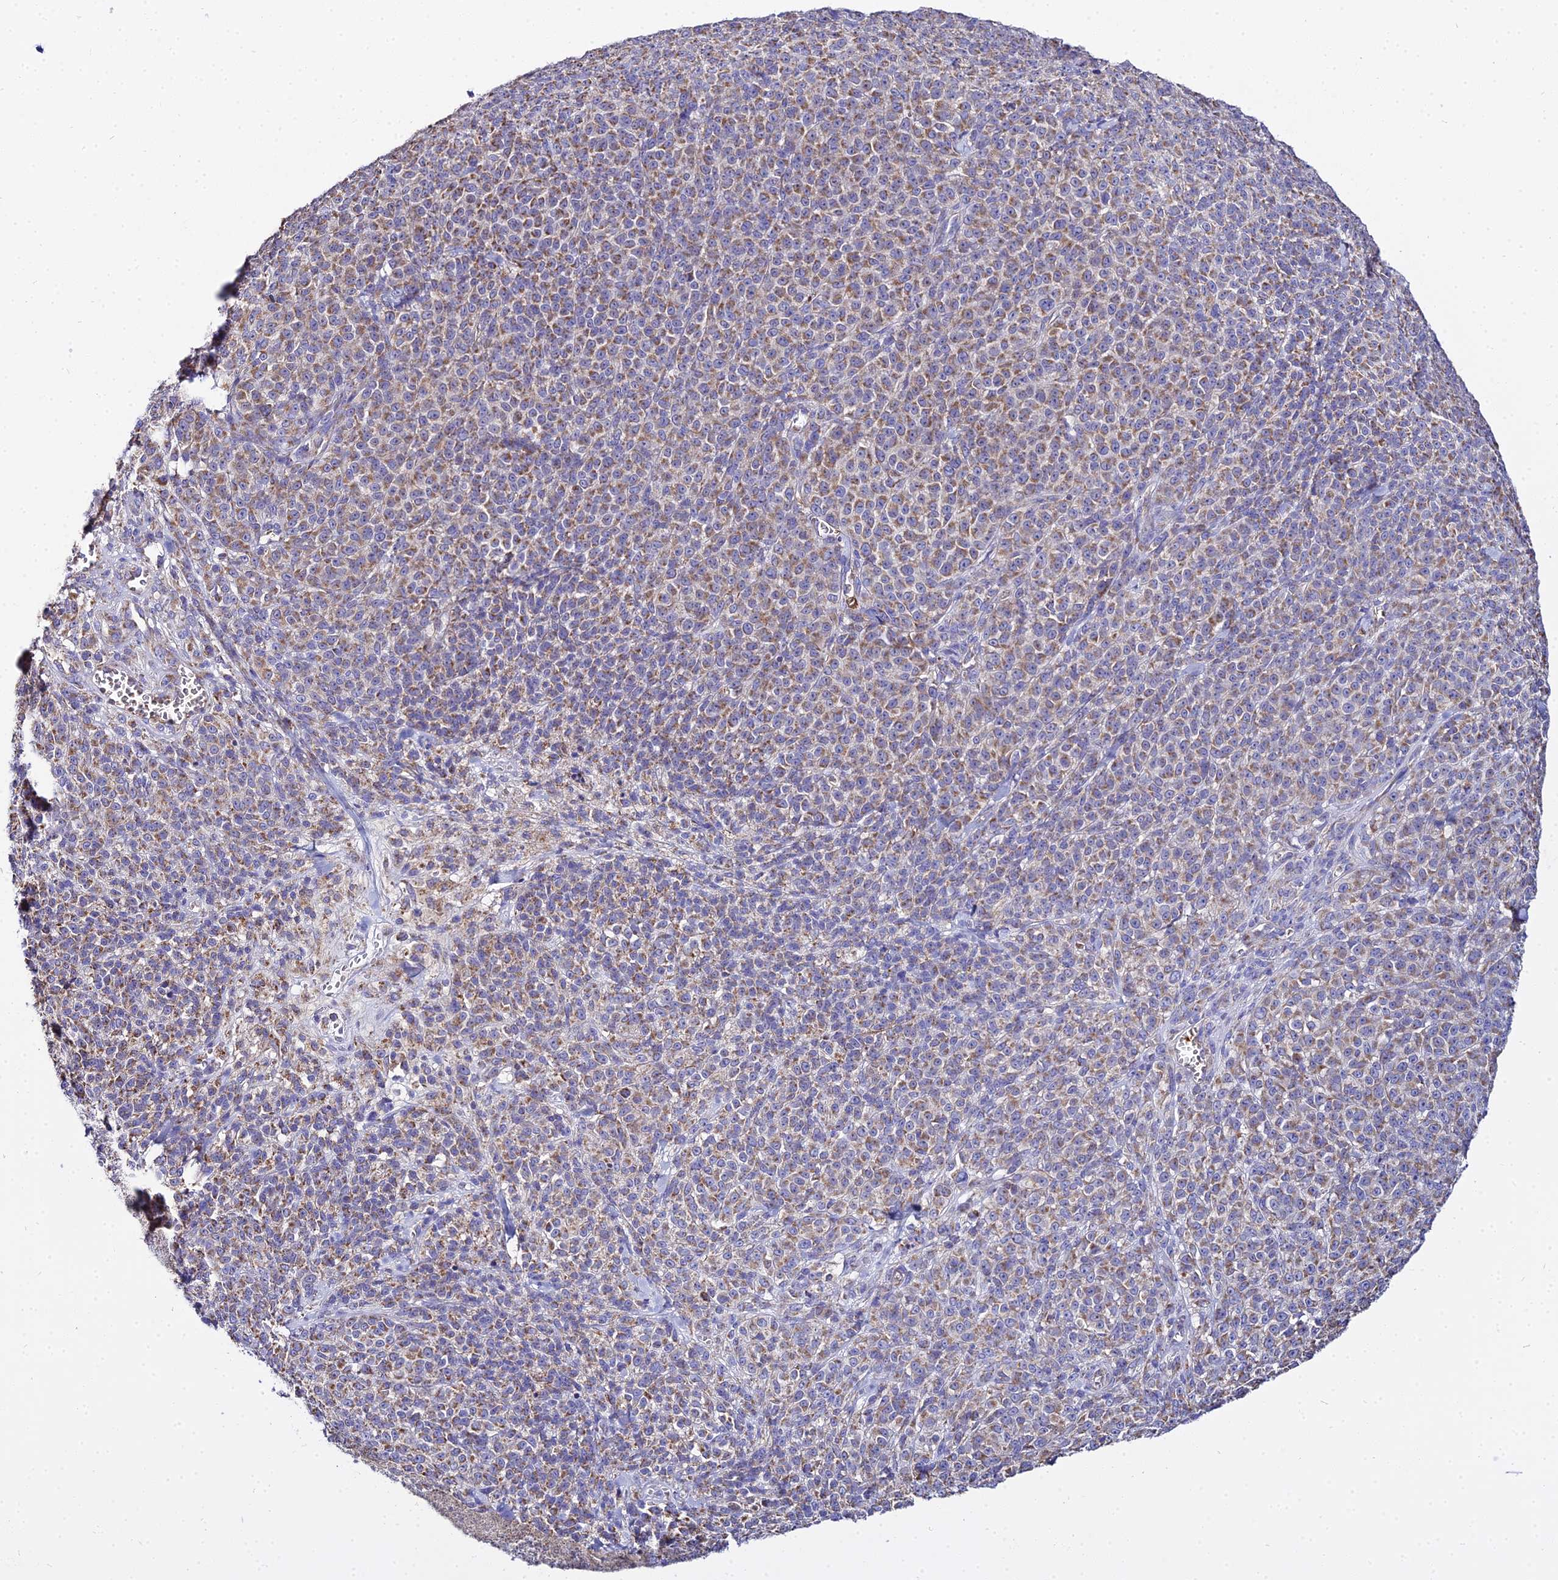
{"staining": {"intensity": "weak", "quantity": ">75%", "location": "cytoplasmic/membranous"}, "tissue": "melanoma", "cell_type": "Tumor cells", "image_type": "cancer", "snomed": [{"axis": "morphology", "description": "Normal tissue, NOS"}, {"axis": "morphology", "description": "Malignant melanoma, NOS"}, {"axis": "topography", "description": "Skin"}], "caption": "Immunohistochemical staining of malignant melanoma reveals low levels of weak cytoplasmic/membranous positivity in about >75% of tumor cells.", "gene": "TYW5", "patient": {"sex": "female", "age": 34}}